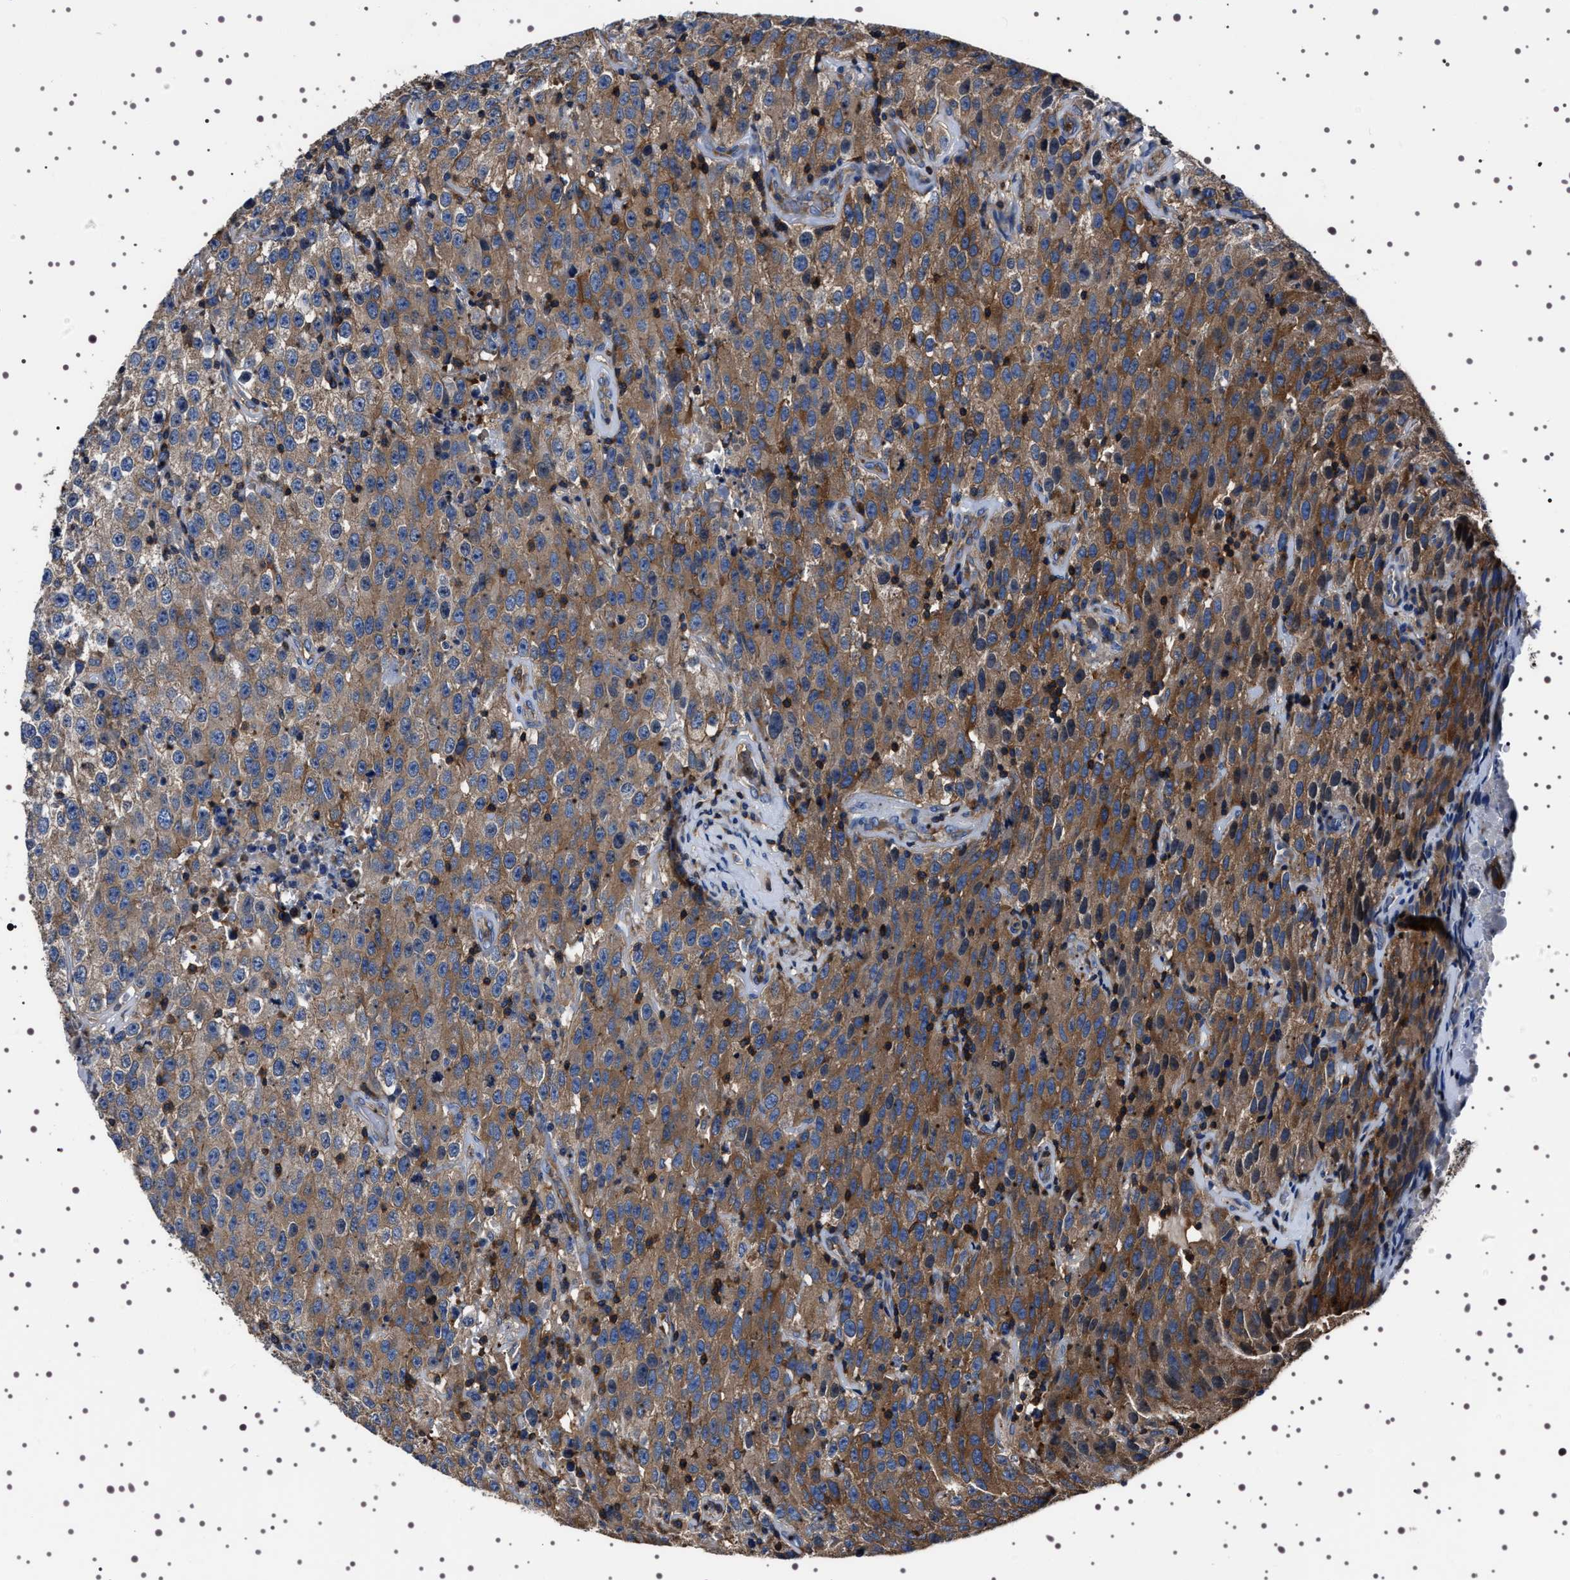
{"staining": {"intensity": "moderate", "quantity": ">75%", "location": "cytoplasmic/membranous"}, "tissue": "testis cancer", "cell_type": "Tumor cells", "image_type": "cancer", "snomed": [{"axis": "morphology", "description": "Seminoma, NOS"}, {"axis": "topography", "description": "Testis"}], "caption": "High-power microscopy captured an IHC photomicrograph of testis seminoma, revealing moderate cytoplasmic/membranous positivity in approximately >75% of tumor cells.", "gene": "WDR1", "patient": {"sex": "male", "age": 52}}